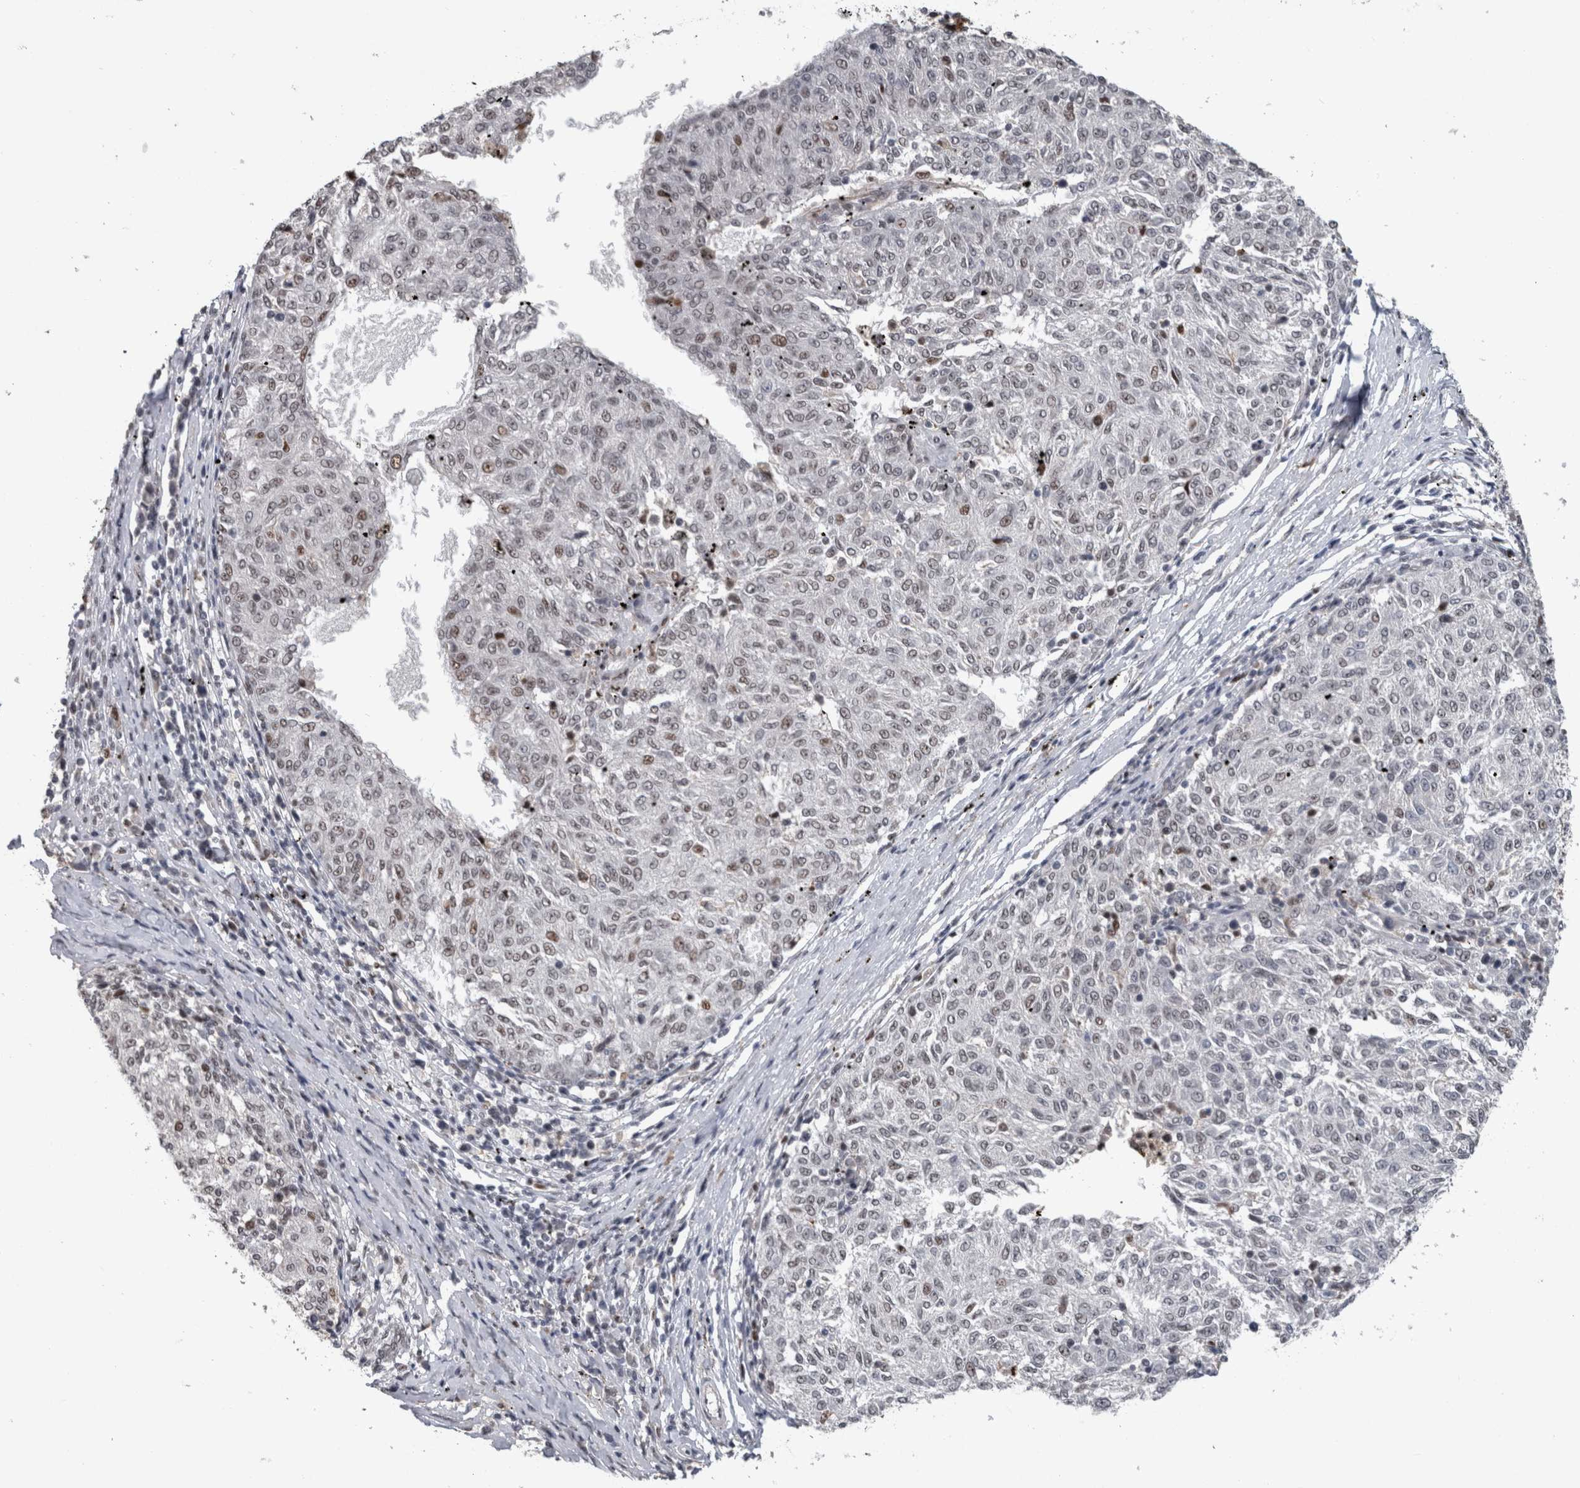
{"staining": {"intensity": "weak", "quantity": "<25%", "location": "nuclear"}, "tissue": "melanoma", "cell_type": "Tumor cells", "image_type": "cancer", "snomed": [{"axis": "morphology", "description": "Malignant melanoma, NOS"}, {"axis": "topography", "description": "Skin"}], "caption": "Tumor cells show no significant positivity in malignant melanoma.", "gene": "POLD2", "patient": {"sex": "female", "age": 72}}